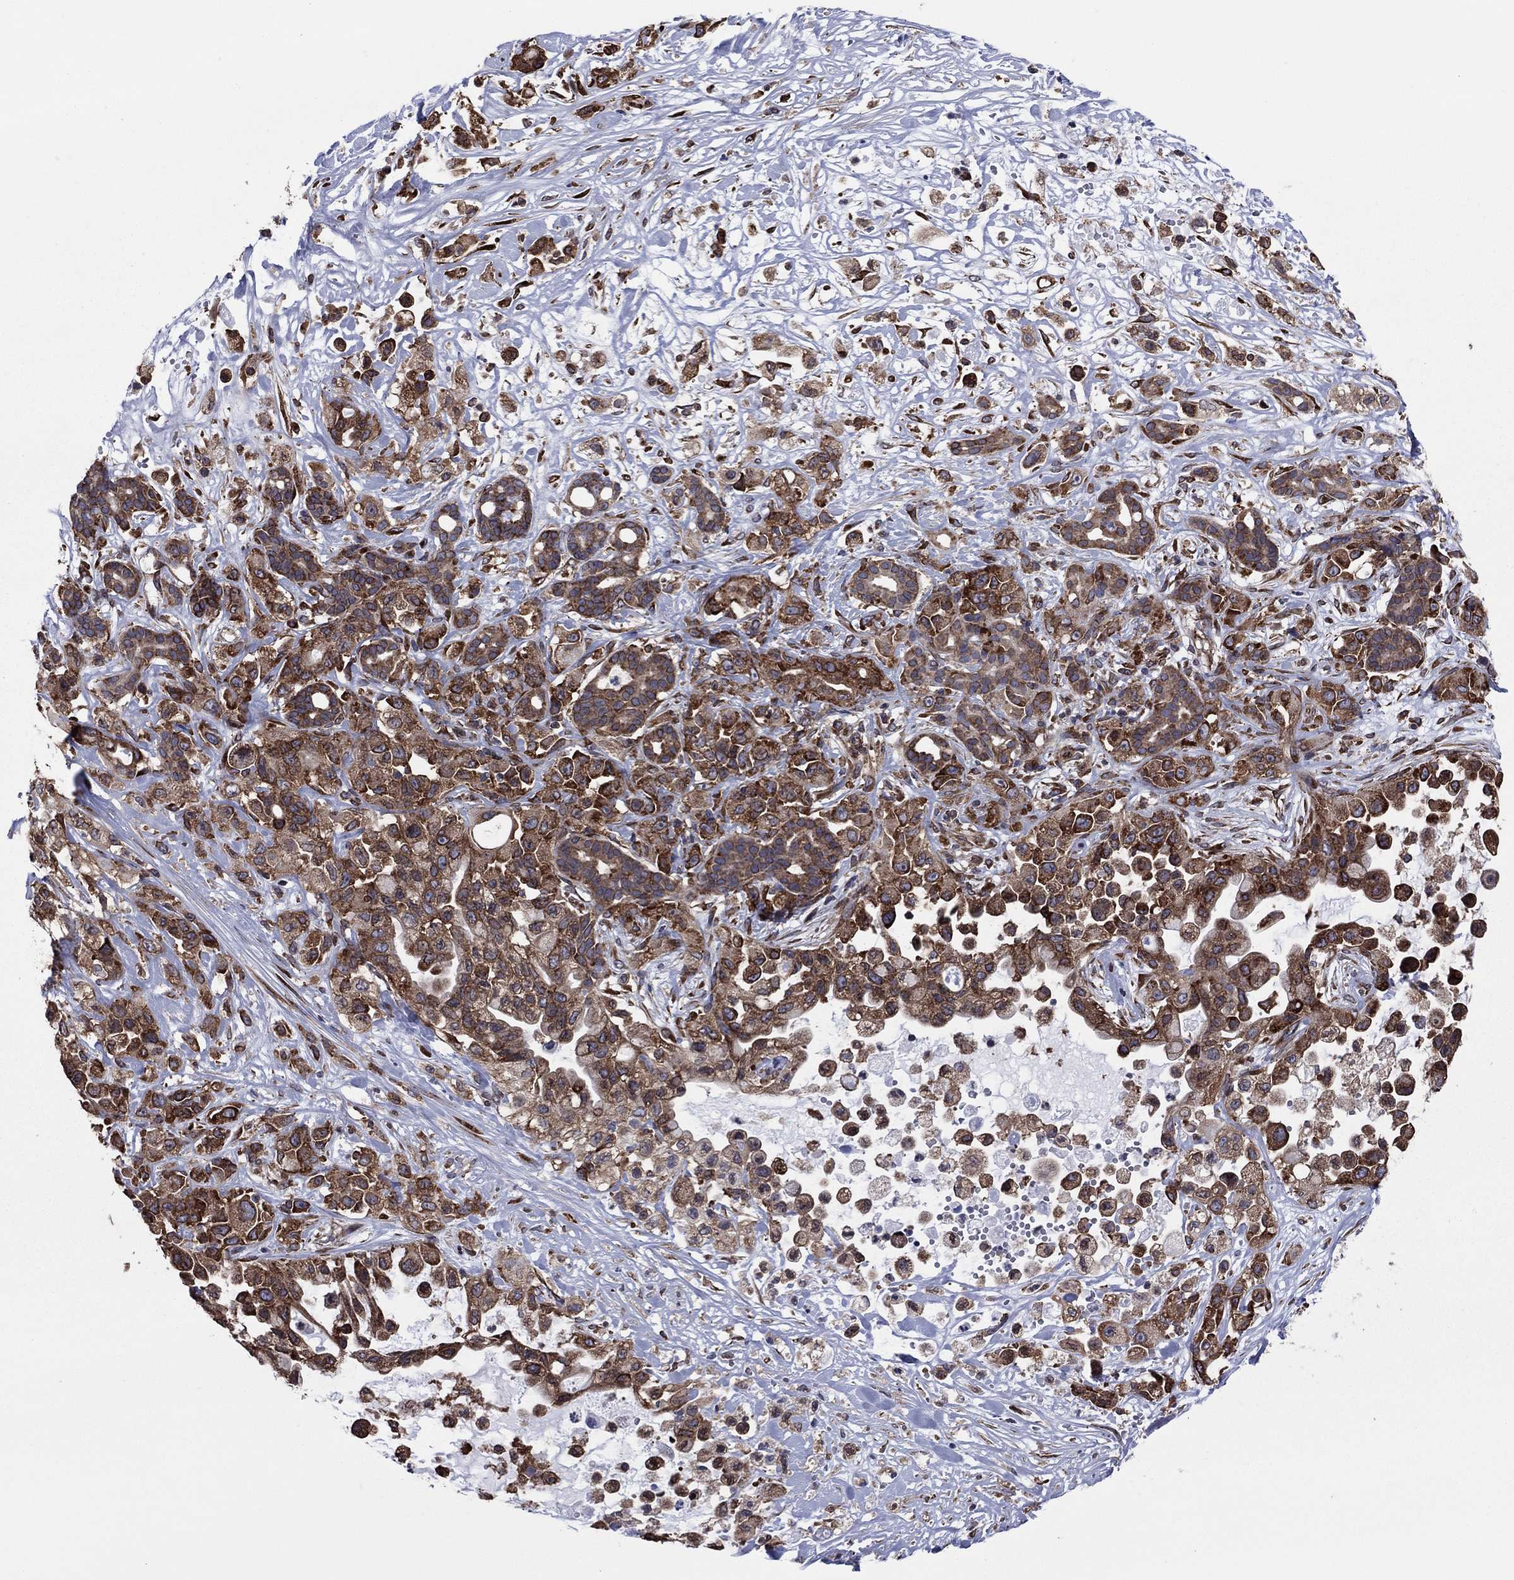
{"staining": {"intensity": "strong", "quantity": ">75%", "location": "cytoplasmic/membranous"}, "tissue": "pancreatic cancer", "cell_type": "Tumor cells", "image_type": "cancer", "snomed": [{"axis": "morphology", "description": "Adenocarcinoma, NOS"}, {"axis": "topography", "description": "Pancreas"}], "caption": "Protein analysis of pancreatic cancer (adenocarcinoma) tissue exhibits strong cytoplasmic/membranous expression in approximately >75% of tumor cells.", "gene": "YBX1", "patient": {"sex": "male", "age": 44}}